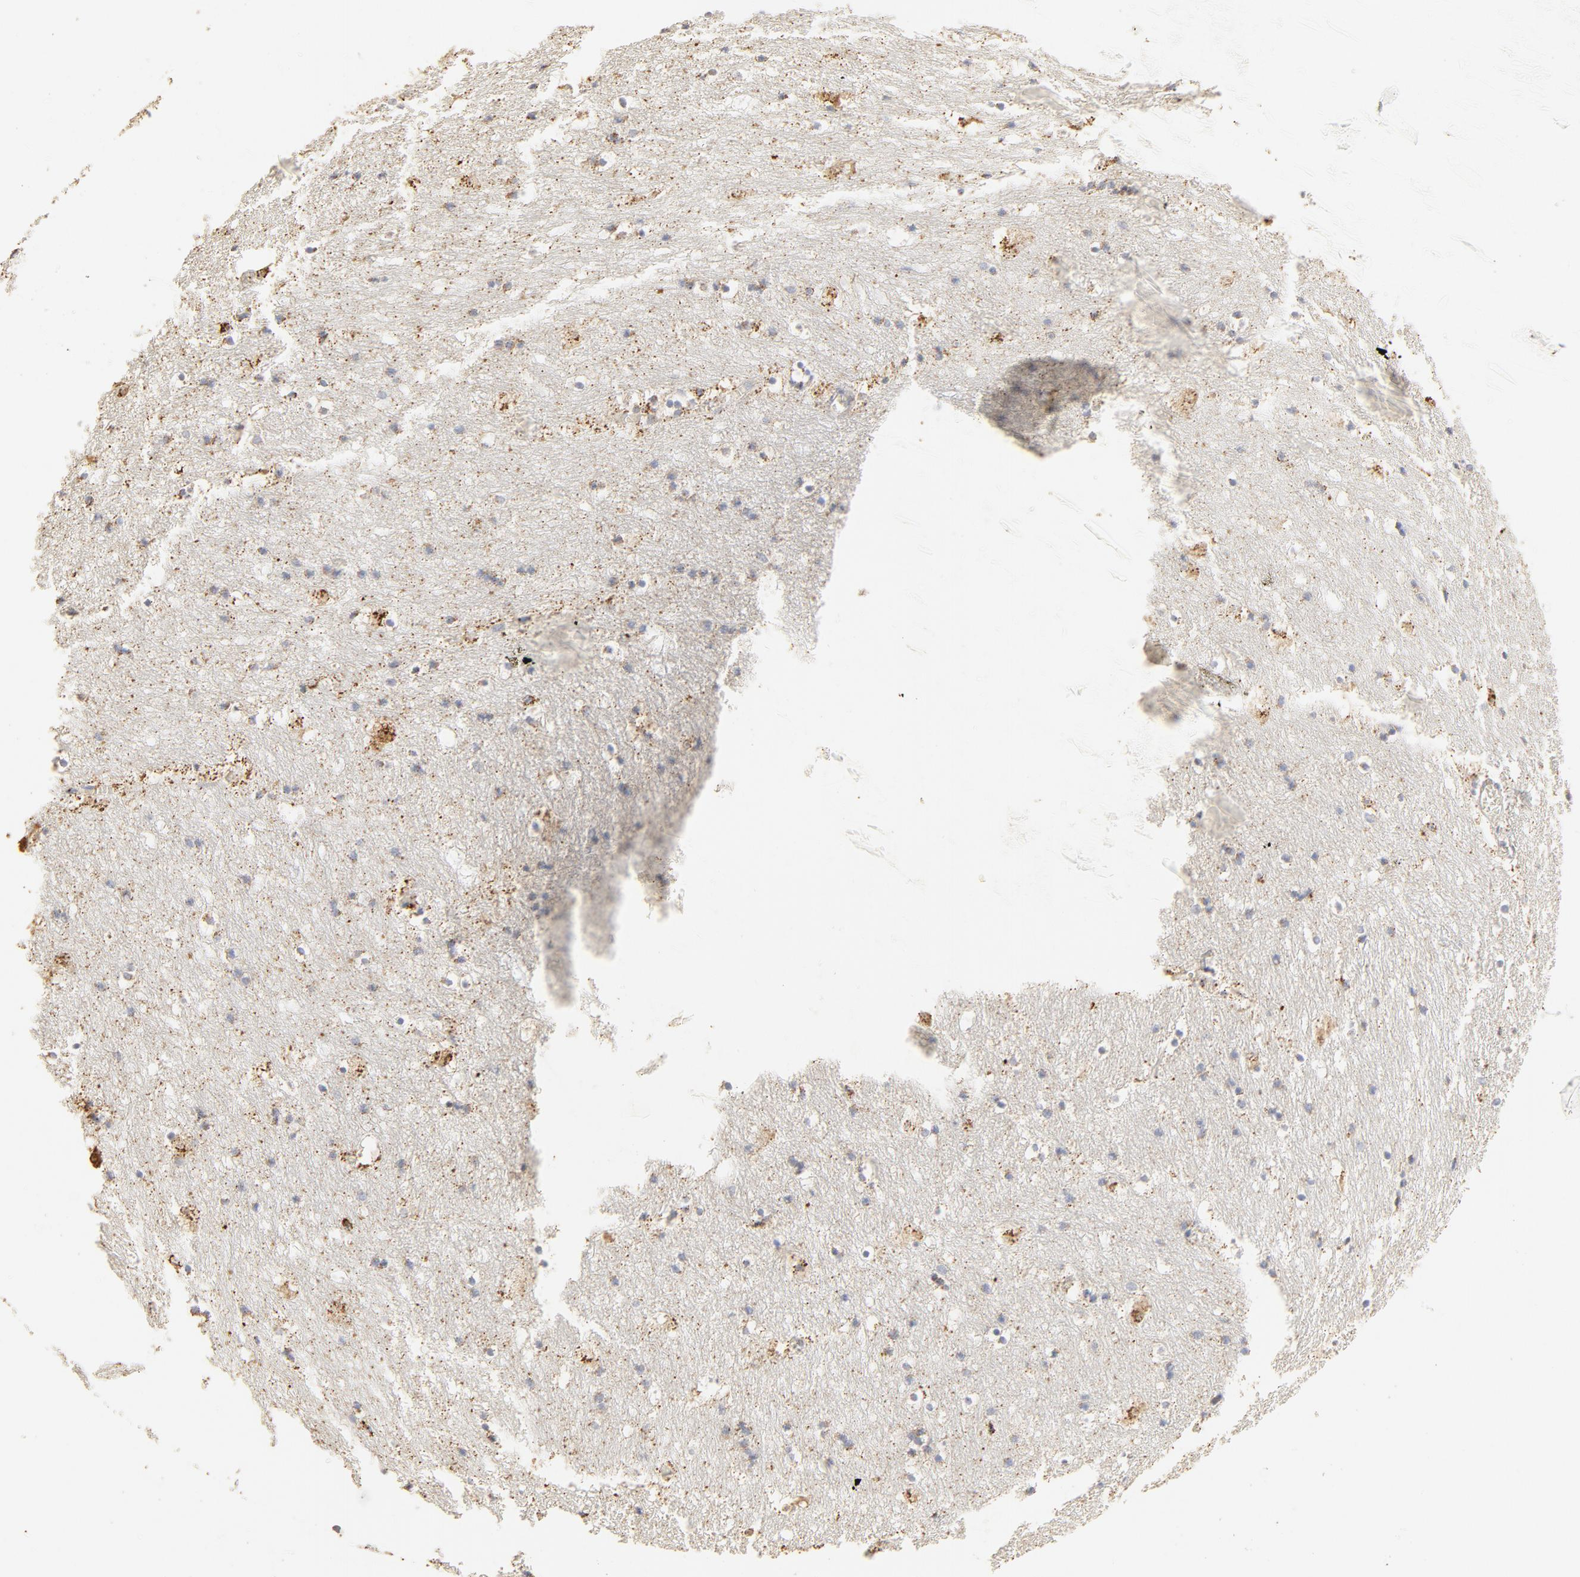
{"staining": {"intensity": "negative", "quantity": "none", "location": "none"}, "tissue": "caudate", "cell_type": "Glial cells", "image_type": "normal", "snomed": [{"axis": "morphology", "description": "Normal tissue, NOS"}, {"axis": "topography", "description": "Lateral ventricle wall"}], "caption": "IHC histopathology image of benign caudate: caudate stained with DAB shows no significant protein positivity in glial cells.", "gene": "FCGBP", "patient": {"sex": "male", "age": 45}}